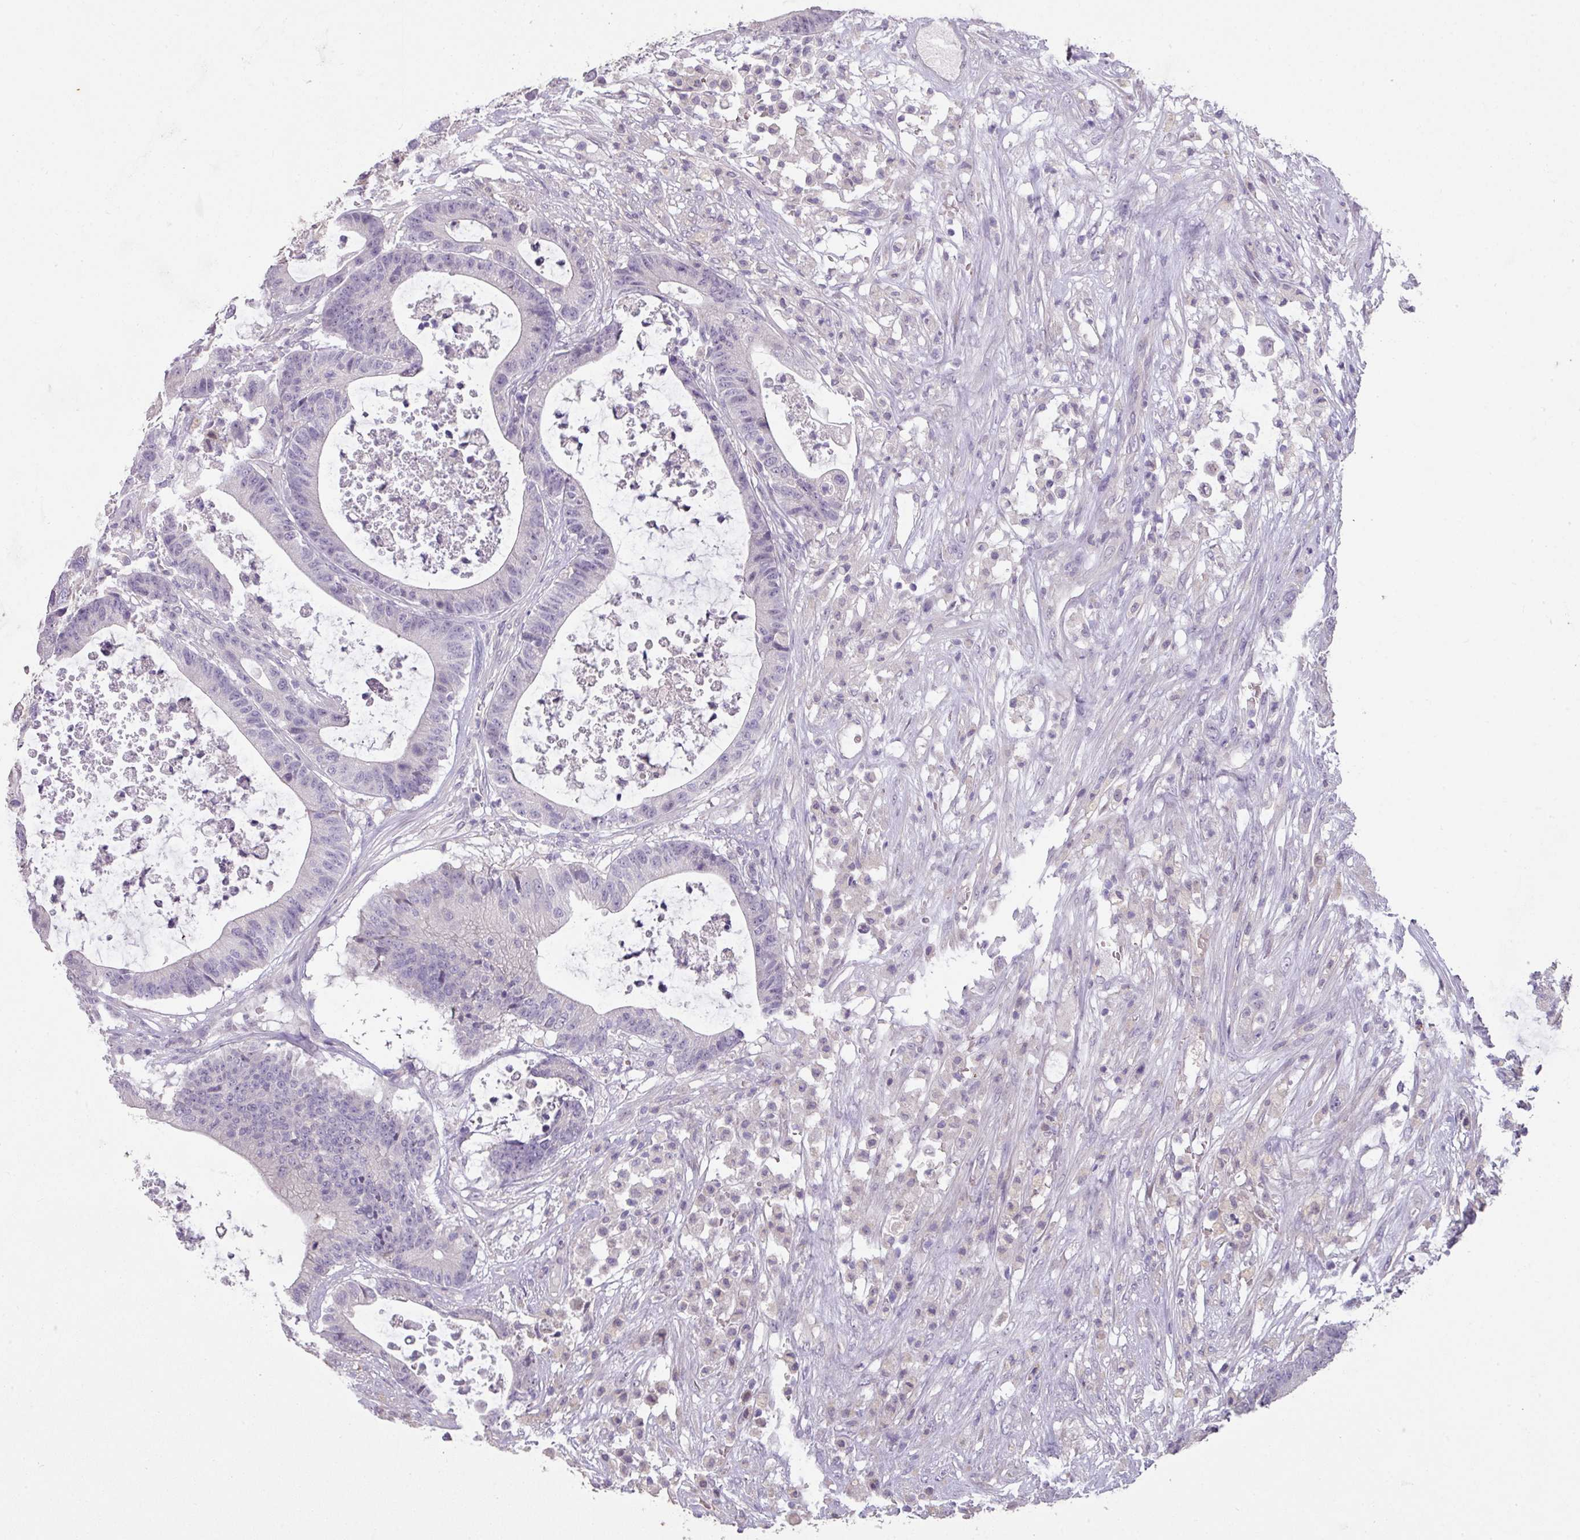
{"staining": {"intensity": "negative", "quantity": "none", "location": "none"}, "tissue": "colorectal cancer", "cell_type": "Tumor cells", "image_type": "cancer", "snomed": [{"axis": "morphology", "description": "Adenocarcinoma, NOS"}, {"axis": "topography", "description": "Colon"}], "caption": "This is a photomicrograph of immunohistochemistry (IHC) staining of colorectal cancer (adenocarcinoma), which shows no expression in tumor cells. The staining was performed using DAB to visualize the protein expression in brown, while the nuclei were stained in blue with hematoxylin (Magnification: 20x).", "gene": "PRADC1", "patient": {"sex": "female", "age": 84}}